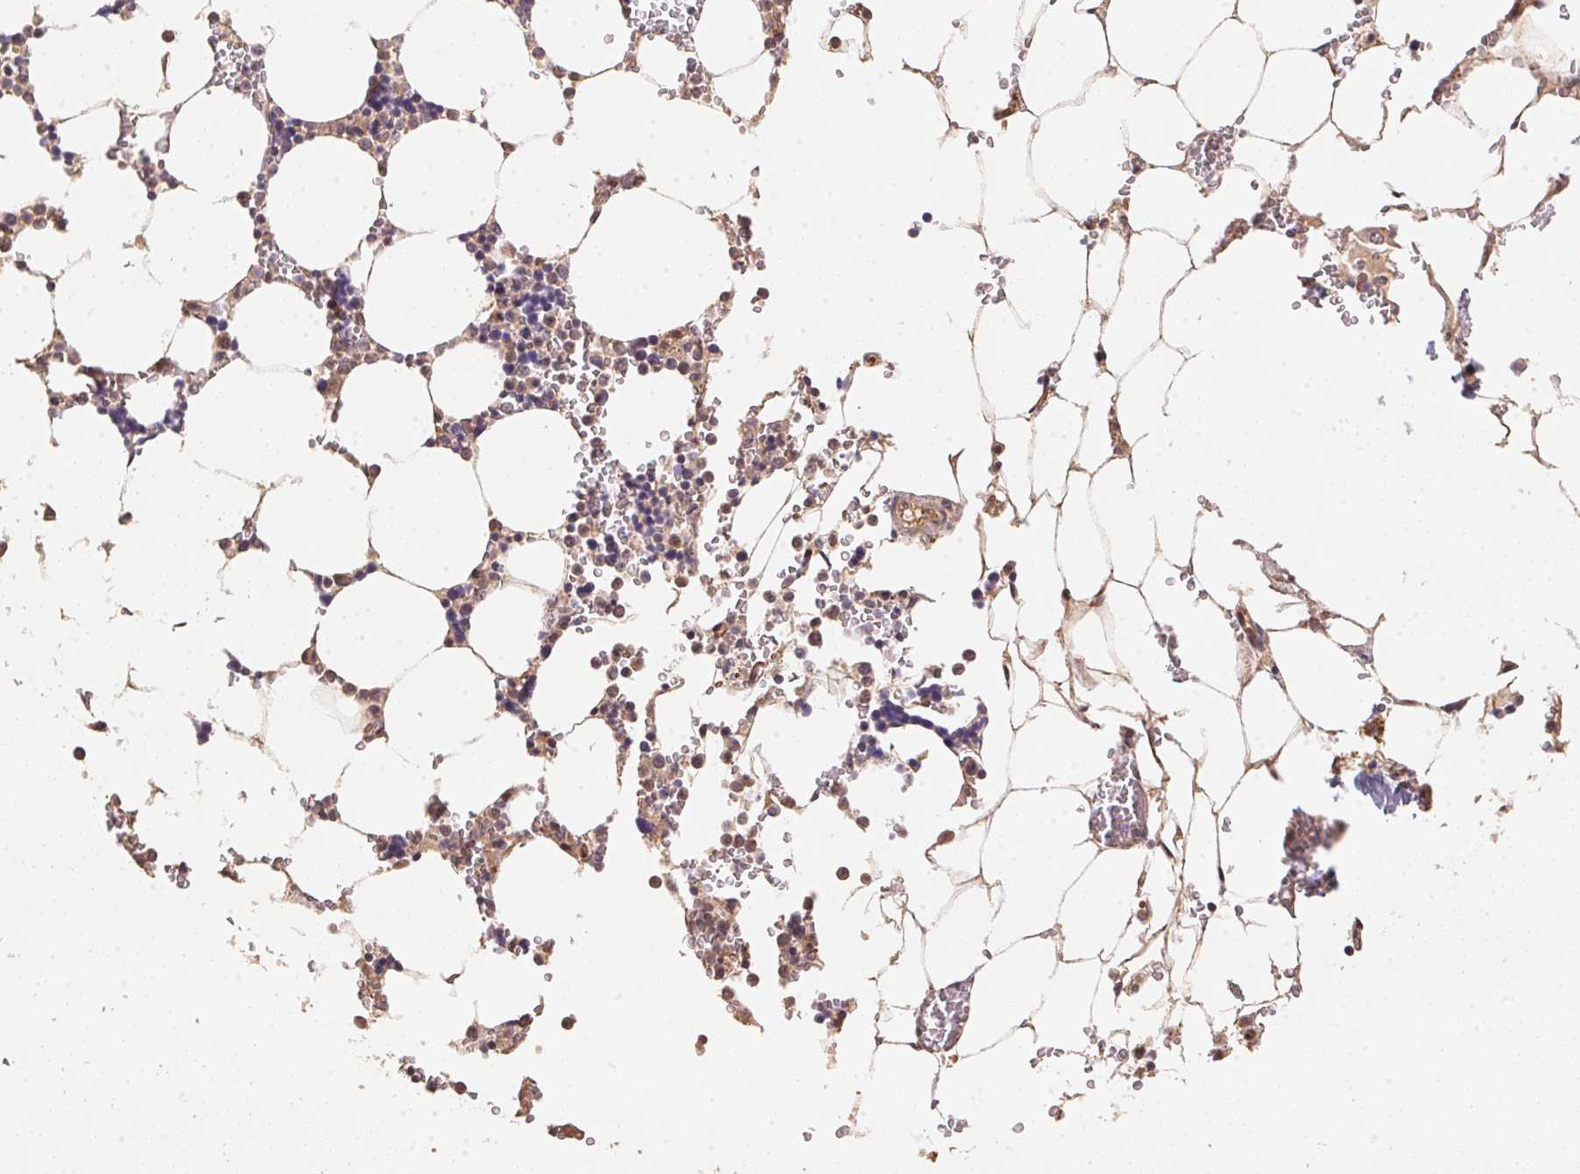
{"staining": {"intensity": "moderate", "quantity": "25%-75%", "location": "cytoplasmic/membranous"}, "tissue": "bone marrow", "cell_type": "Hematopoietic cells", "image_type": "normal", "snomed": [{"axis": "morphology", "description": "Normal tissue, NOS"}, {"axis": "topography", "description": "Bone marrow"}], "caption": "Hematopoietic cells reveal medium levels of moderate cytoplasmic/membranous staining in approximately 25%-75% of cells in unremarkable bone marrow.", "gene": "TMEM222", "patient": {"sex": "male", "age": 64}}